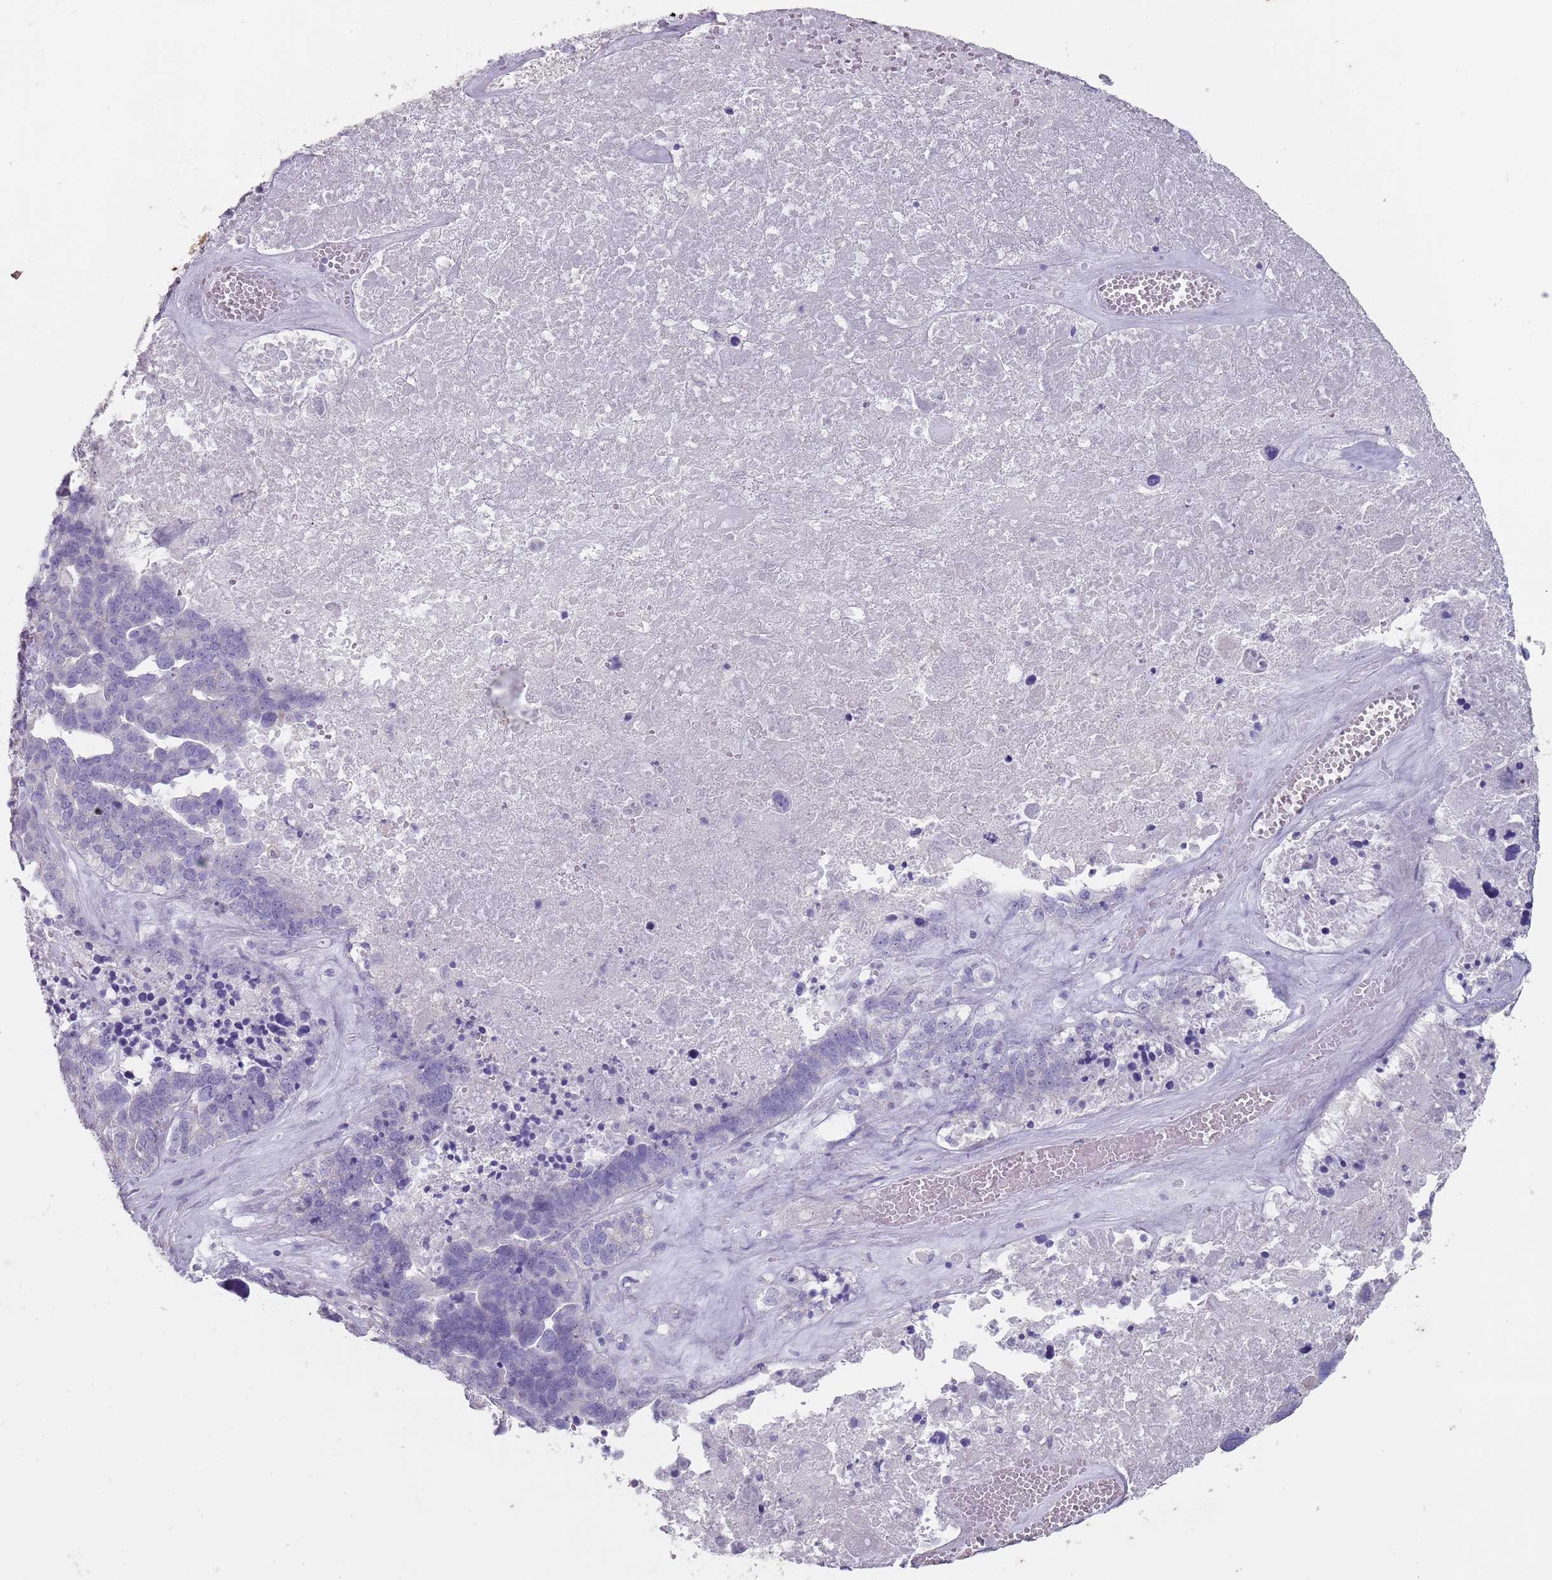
{"staining": {"intensity": "negative", "quantity": "none", "location": "none"}, "tissue": "ovarian cancer", "cell_type": "Tumor cells", "image_type": "cancer", "snomed": [{"axis": "morphology", "description": "Cystadenocarcinoma, serous, NOS"}, {"axis": "topography", "description": "Ovary"}], "caption": "Human ovarian serous cystadenocarcinoma stained for a protein using immunohistochemistry exhibits no expression in tumor cells.", "gene": "STYK1", "patient": {"sex": "female", "age": 59}}